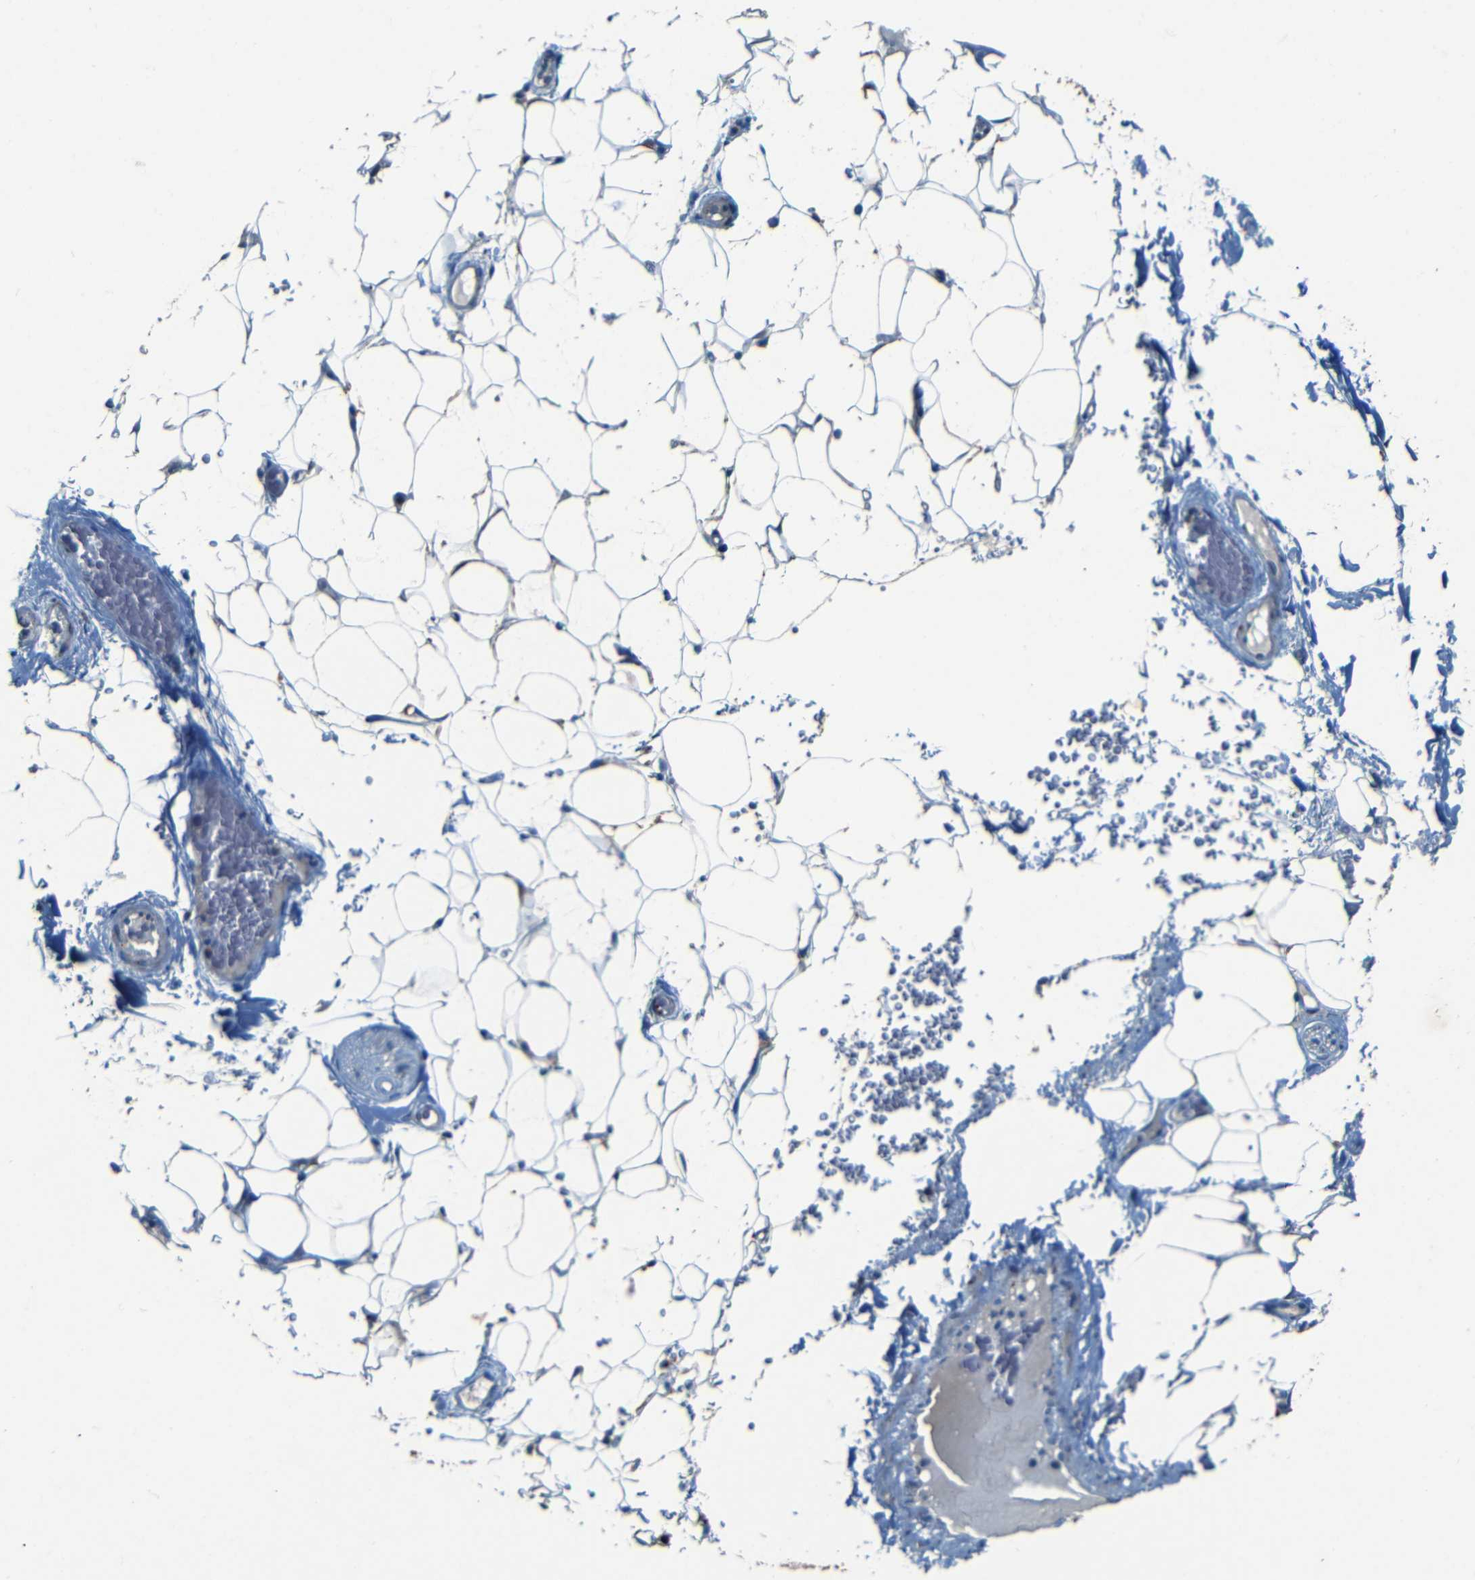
{"staining": {"intensity": "negative", "quantity": "none", "location": "none"}, "tissue": "adipose tissue", "cell_type": "Adipocytes", "image_type": "normal", "snomed": [{"axis": "morphology", "description": "Normal tissue, NOS"}, {"axis": "topography", "description": "Peripheral nerve tissue"}], "caption": "DAB immunohistochemical staining of unremarkable adipose tissue reveals no significant expression in adipocytes. (Brightfield microscopy of DAB immunohistochemistry (IHC) at high magnification).", "gene": "WSCD2", "patient": {"sex": "male", "age": 70}}